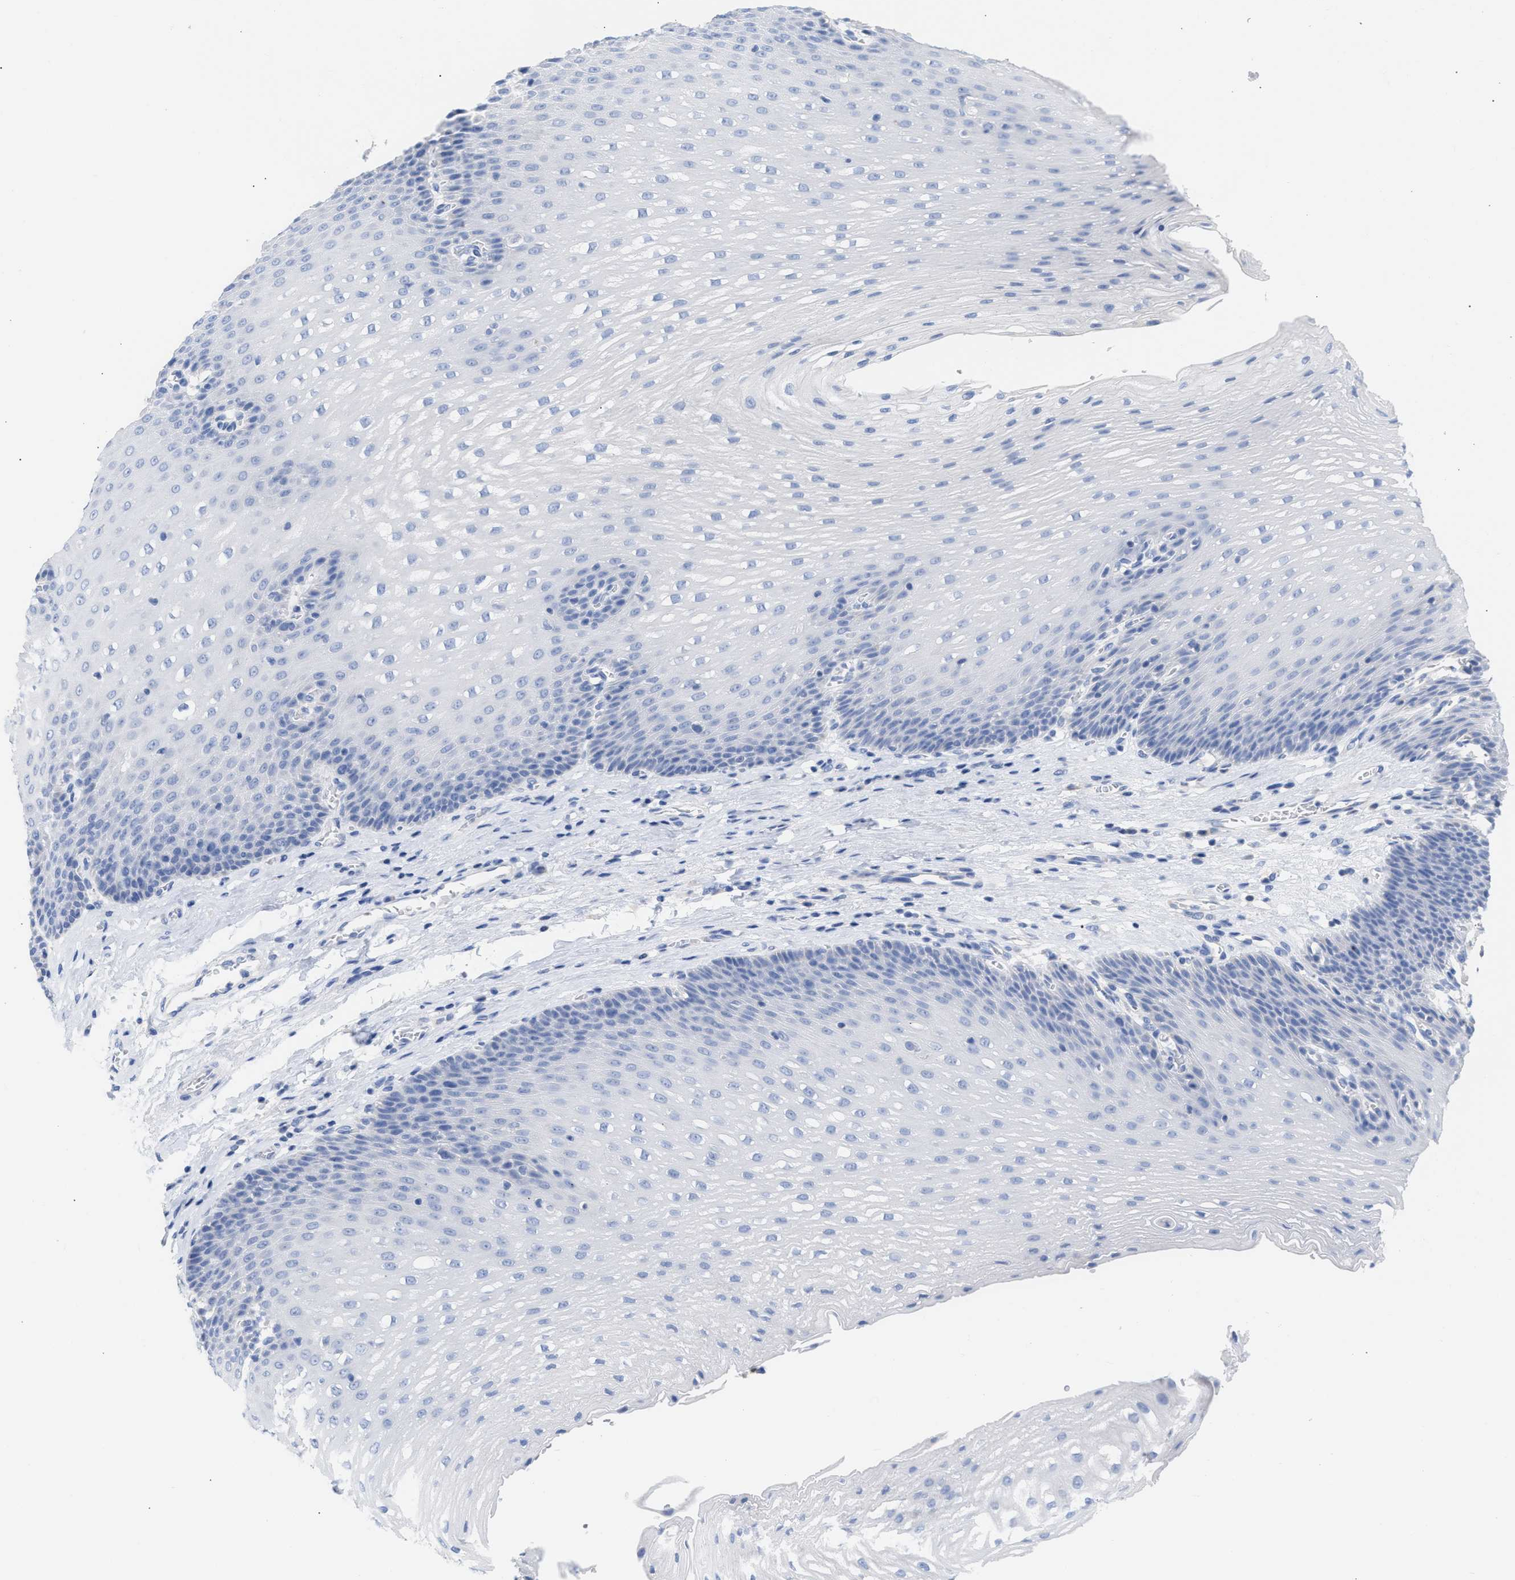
{"staining": {"intensity": "moderate", "quantity": "<25%", "location": "cytoplasmic/membranous"}, "tissue": "esophagus", "cell_type": "Squamous epithelial cells", "image_type": "normal", "snomed": [{"axis": "morphology", "description": "Normal tissue, NOS"}, {"axis": "topography", "description": "Esophagus"}], "caption": "A low amount of moderate cytoplasmic/membranous positivity is appreciated in about <25% of squamous epithelial cells in normal esophagus. Ihc stains the protein of interest in brown and the nuclei are stained blue.", "gene": "ACOT13", "patient": {"sex": "male", "age": 48}}